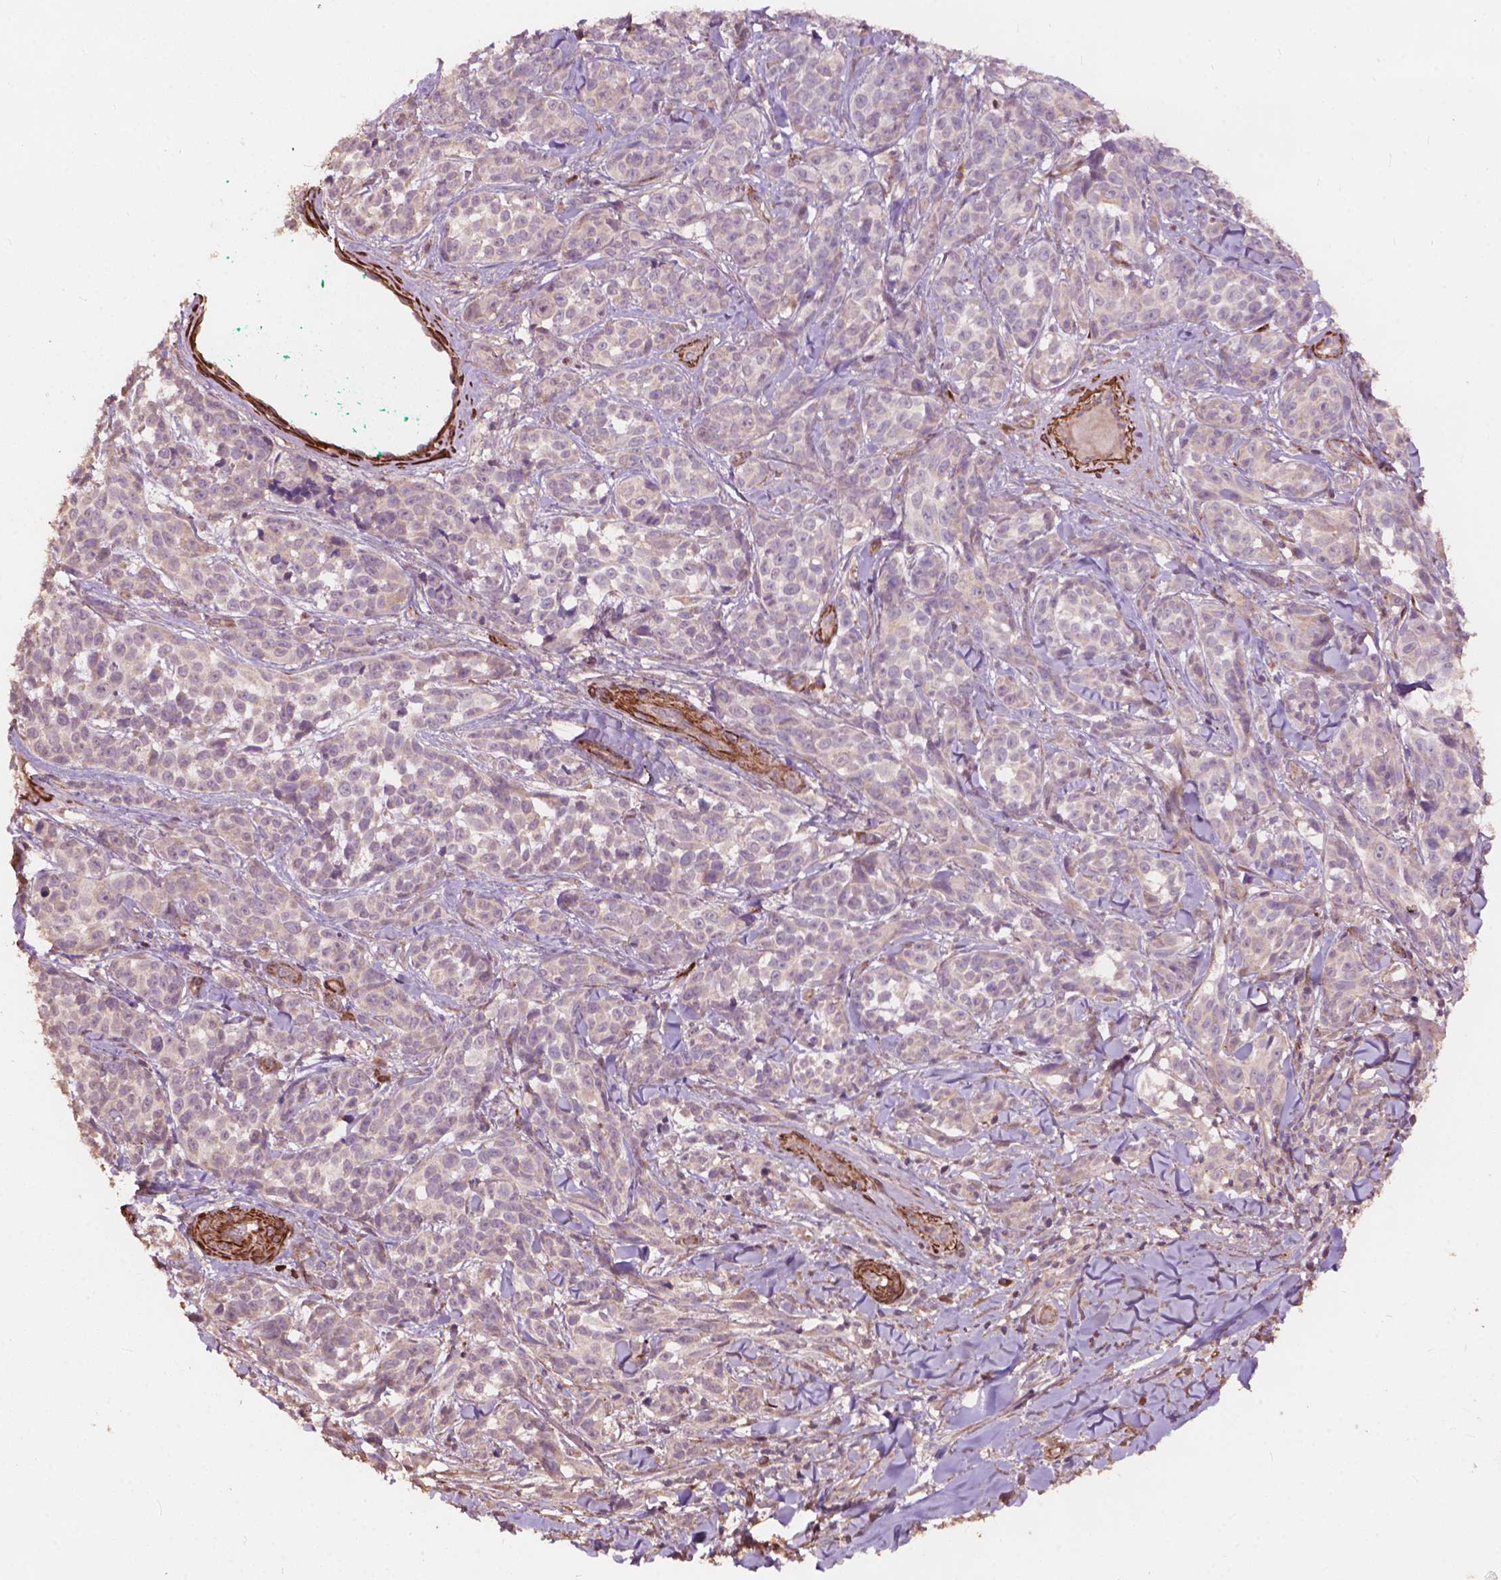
{"staining": {"intensity": "negative", "quantity": "none", "location": "none"}, "tissue": "melanoma", "cell_type": "Tumor cells", "image_type": "cancer", "snomed": [{"axis": "morphology", "description": "Malignant melanoma, NOS"}, {"axis": "topography", "description": "Skin"}], "caption": "Melanoma stained for a protein using immunohistochemistry (IHC) displays no positivity tumor cells.", "gene": "FNIP1", "patient": {"sex": "female", "age": 88}}